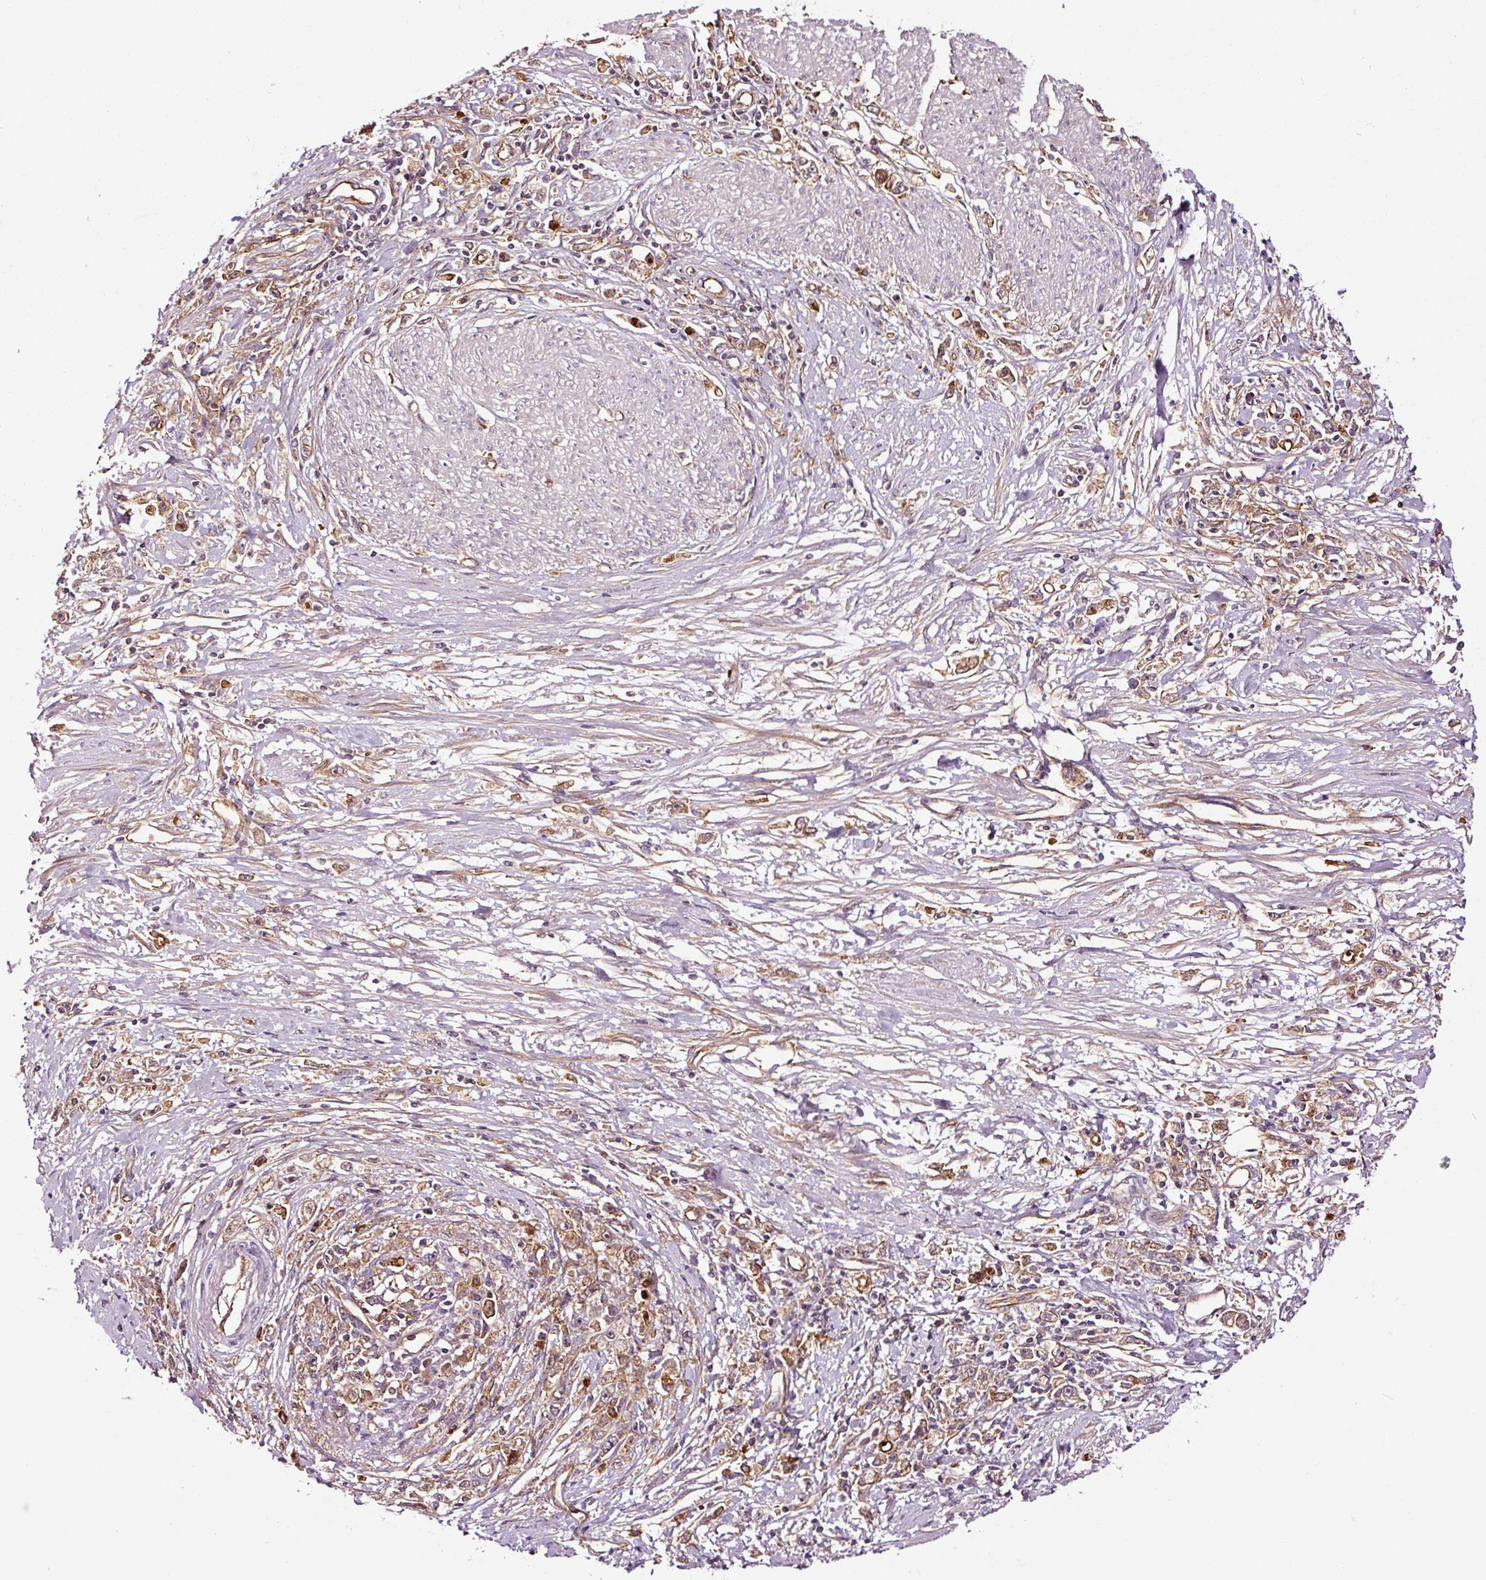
{"staining": {"intensity": "moderate", "quantity": ">75%", "location": "cytoplasmic/membranous"}, "tissue": "stomach cancer", "cell_type": "Tumor cells", "image_type": "cancer", "snomed": [{"axis": "morphology", "description": "Adenocarcinoma, NOS"}, {"axis": "topography", "description": "Stomach"}], "caption": "This image exhibits immunohistochemistry staining of stomach cancer, with medium moderate cytoplasmic/membranous positivity in about >75% of tumor cells.", "gene": "METAP1", "patient": {"sex": "female", "age": 59}}